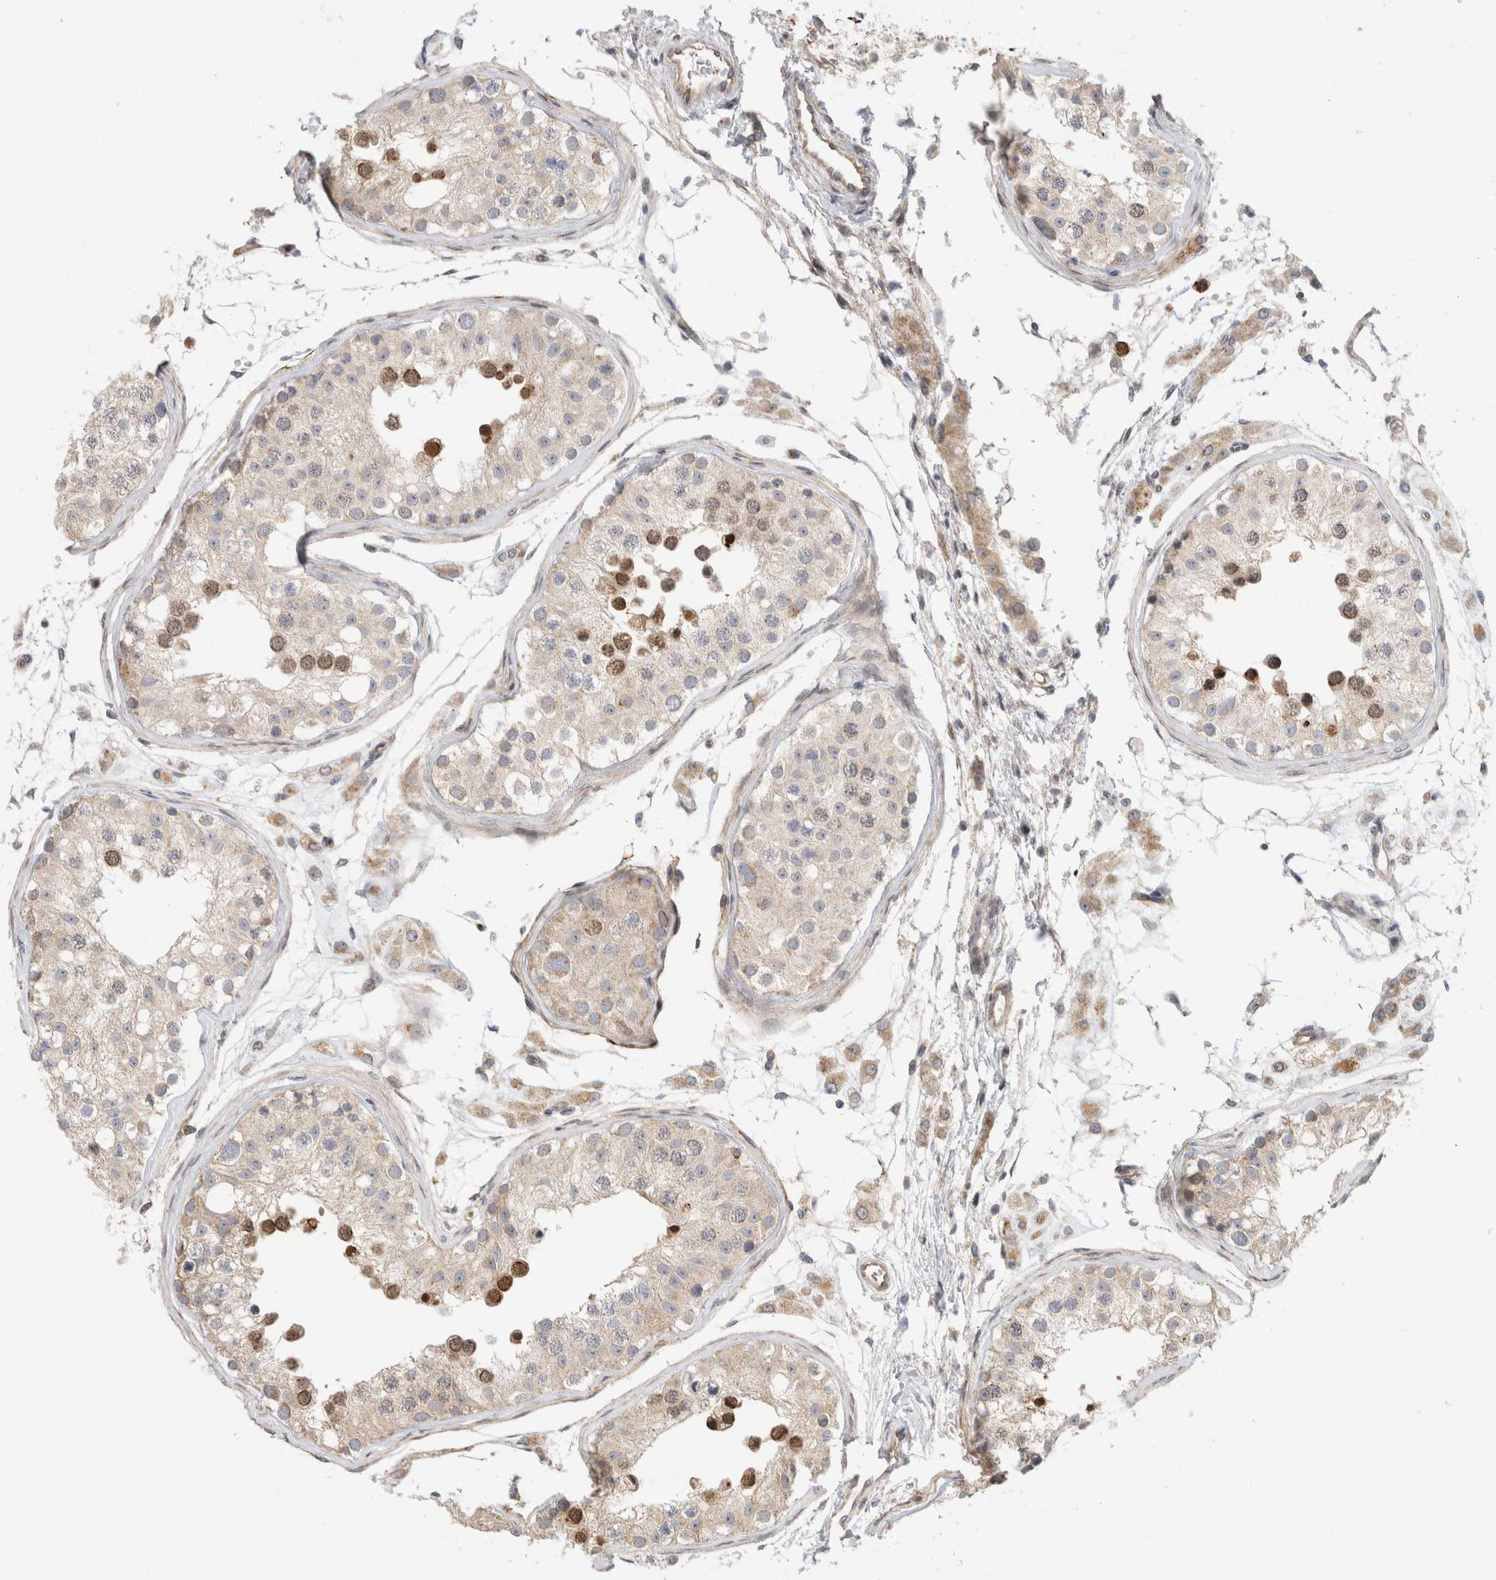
{"staining": {"intensity": "moderate", "quantity": "25%-75%", "location": "nuclear"}, "tissue": "testis", "cell_type": "Cells in seminiferous ducts", "image_type": "normal", "snomed": [{"axis": "morphology", "description": "Normal tissue, NOS"}, {"axis": "morphology", "description": "Adenocarcinoma, metastatic, NOS"}, {"axis": "topography", "description": "Testis"}], "caption": "Immunohistochemical staining of benign testis demonstrates moderate nuclear protein expression in about 25%-75% of cells in seminiferous ducts. The staining is performed using DAB (3,3'-diaminobenzidine) brown chromogen to label protein expression. The nuclei are counter-stained blue using hematoxylin.", "gene": "KPNA5", "patient": {"sex": "male", "age": 26}}